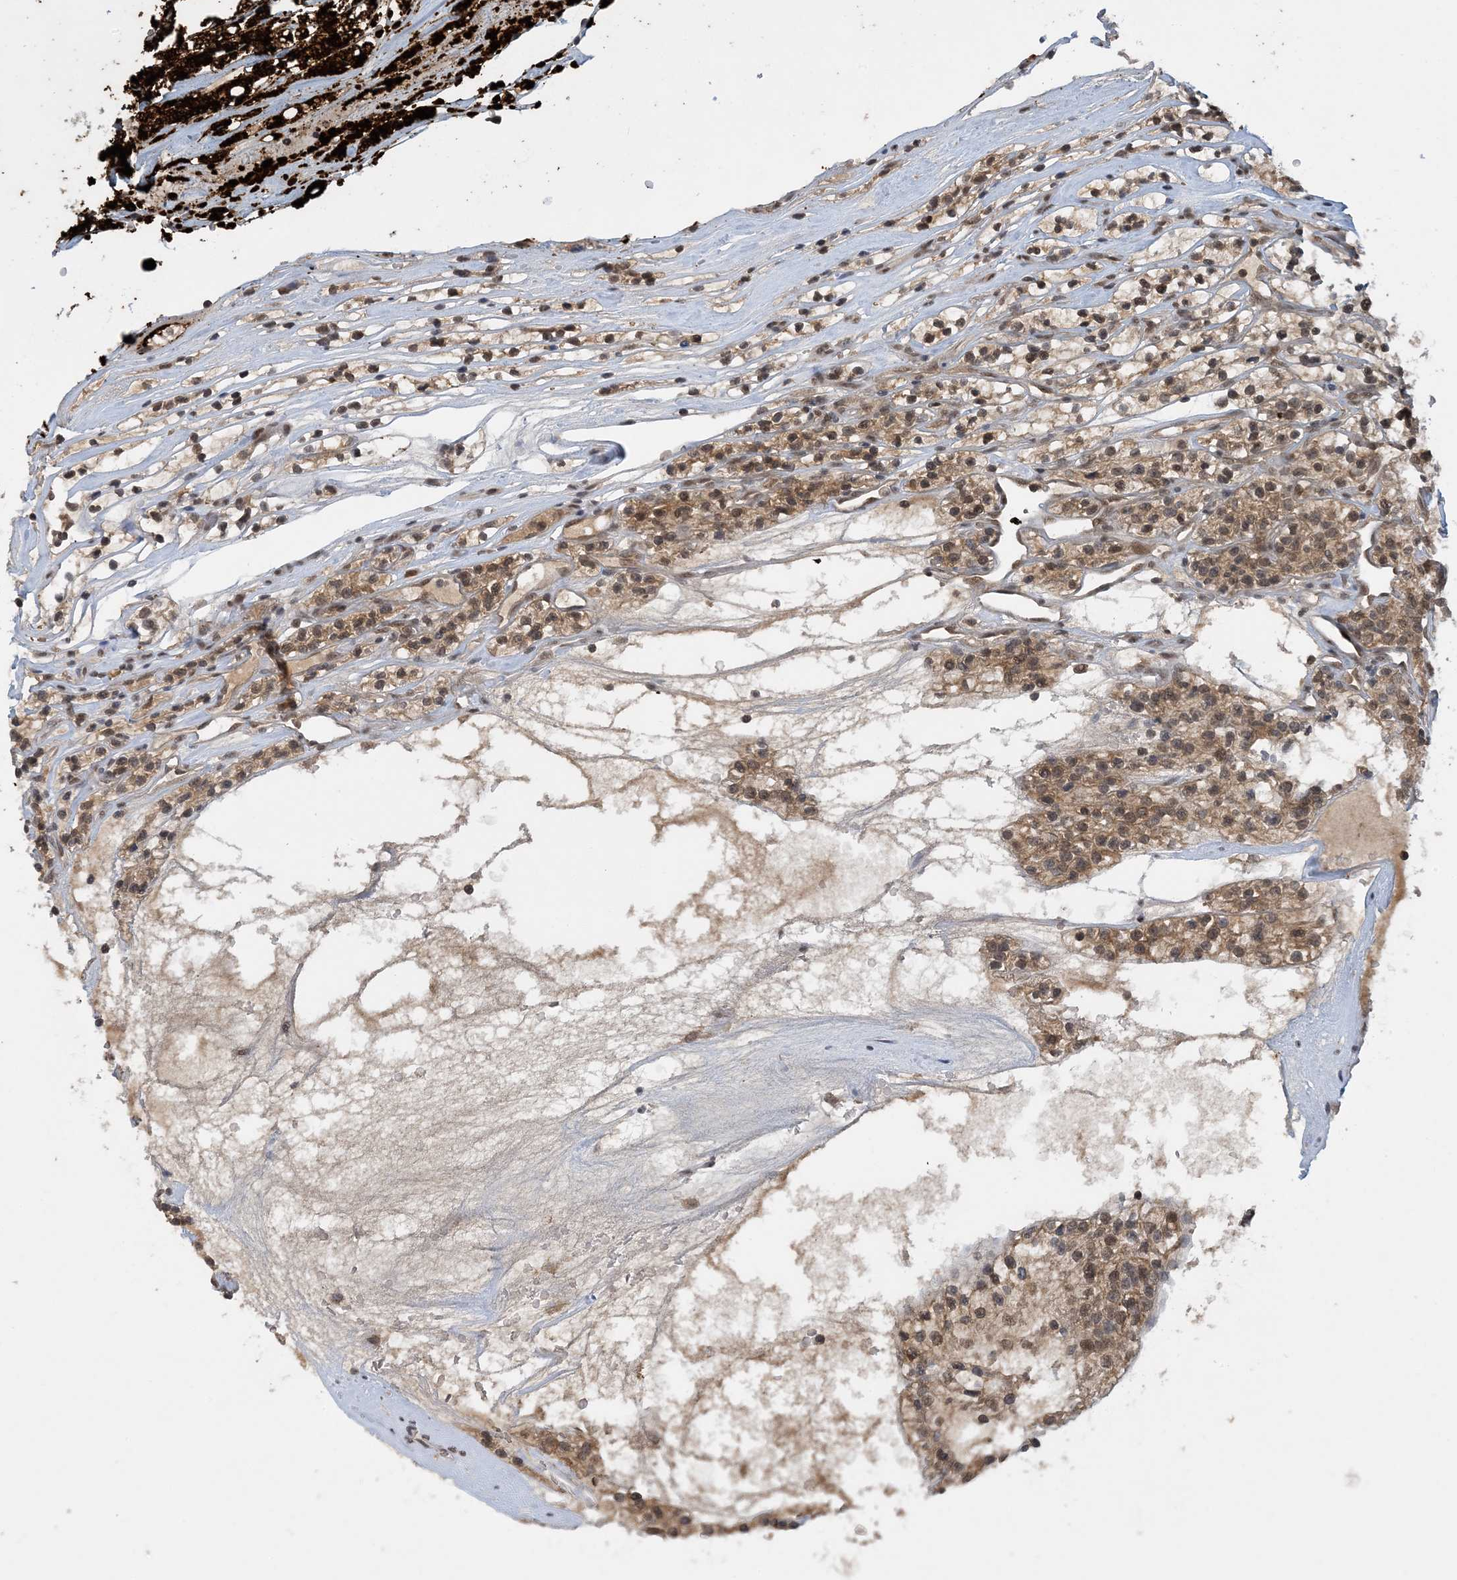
{"staining": {"intensity": "moderate", "quantity": ">75%", "location": "cytoplasmic/membranous,nuclear"}, "tissue": "renal cancer", "cell_type": "Tumor cells", "image_type": "cancer", "snomed": [{"axis": "morphology", "description": "Adenocarcinoma, NOS"}, {"axis": "topography", "description": "Kidney"}], "caption": "A high-resolution micrograph shows immunohistochemistry staining of renal cancer, which exhibits moderate cytoplasmic/membranous and nuclear positivity in about >75% of tumor cells.", "gene": "ACYP2", "patient": {"sex": "female", "age": 57}}